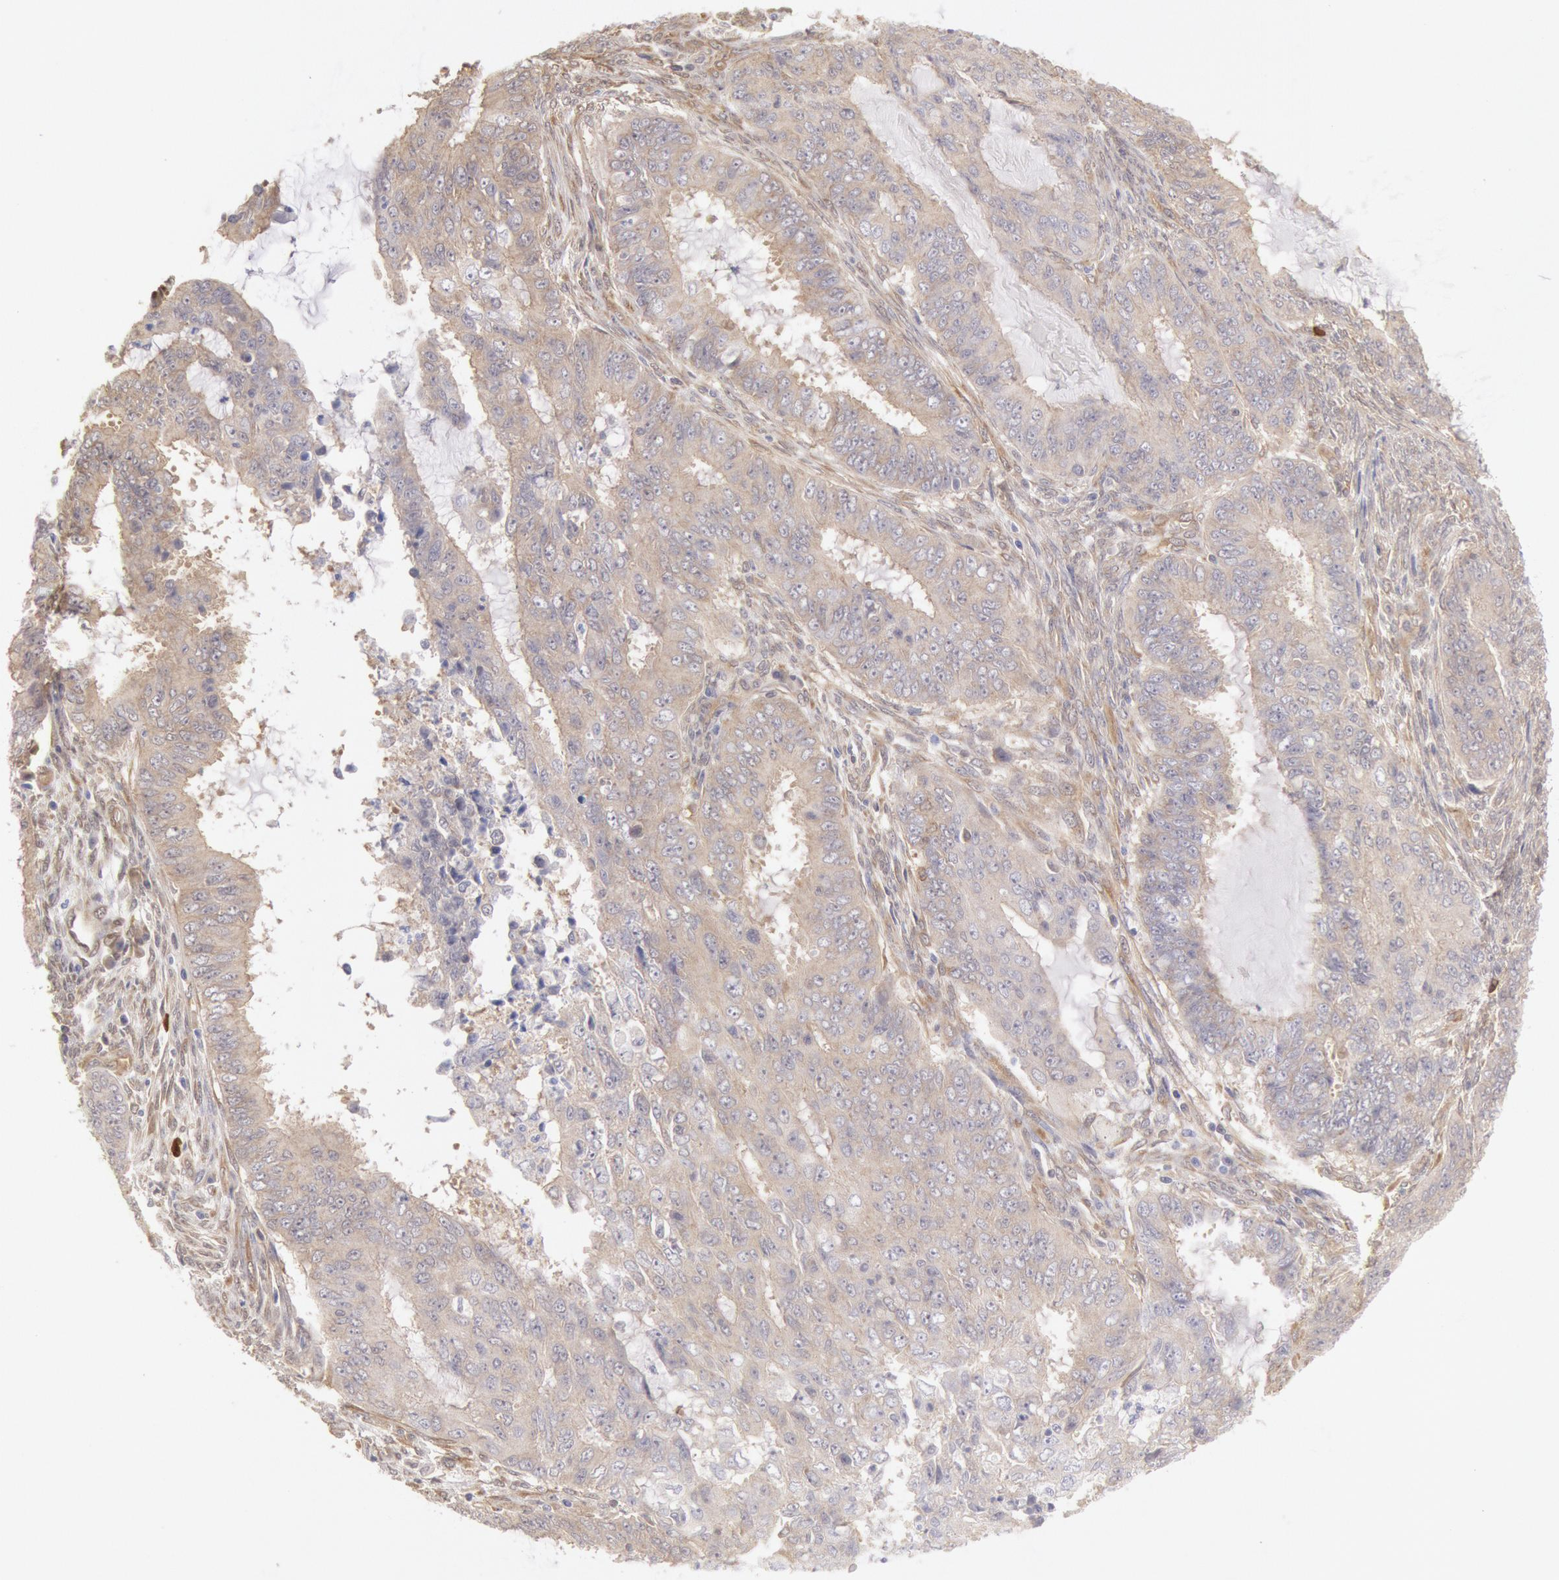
{"staining": {"intensity": "weak", "quantity": "25%-75%", "location": "cytoplasmic/membranous"}, "tissue": "endometrial cancer", "cell_type": "Tumor cells", "image_type": "cancer", "snomed": [{"axis": "morphology", "description": "Adenocarcinoma, NOS"}, {"axis": "topography", "description": "Endometrium"}], "caption": "Protein staining of adenocarcinoma (endometrial) tissue shows weak cytoplasmic/membranous positivity in approximately 25%-75% of tumor cells. (Brightfield microscopy of DAB IHC at high magnification).", "gene": "CCDC50", "patient": {"sex": "female", "age": 75}}